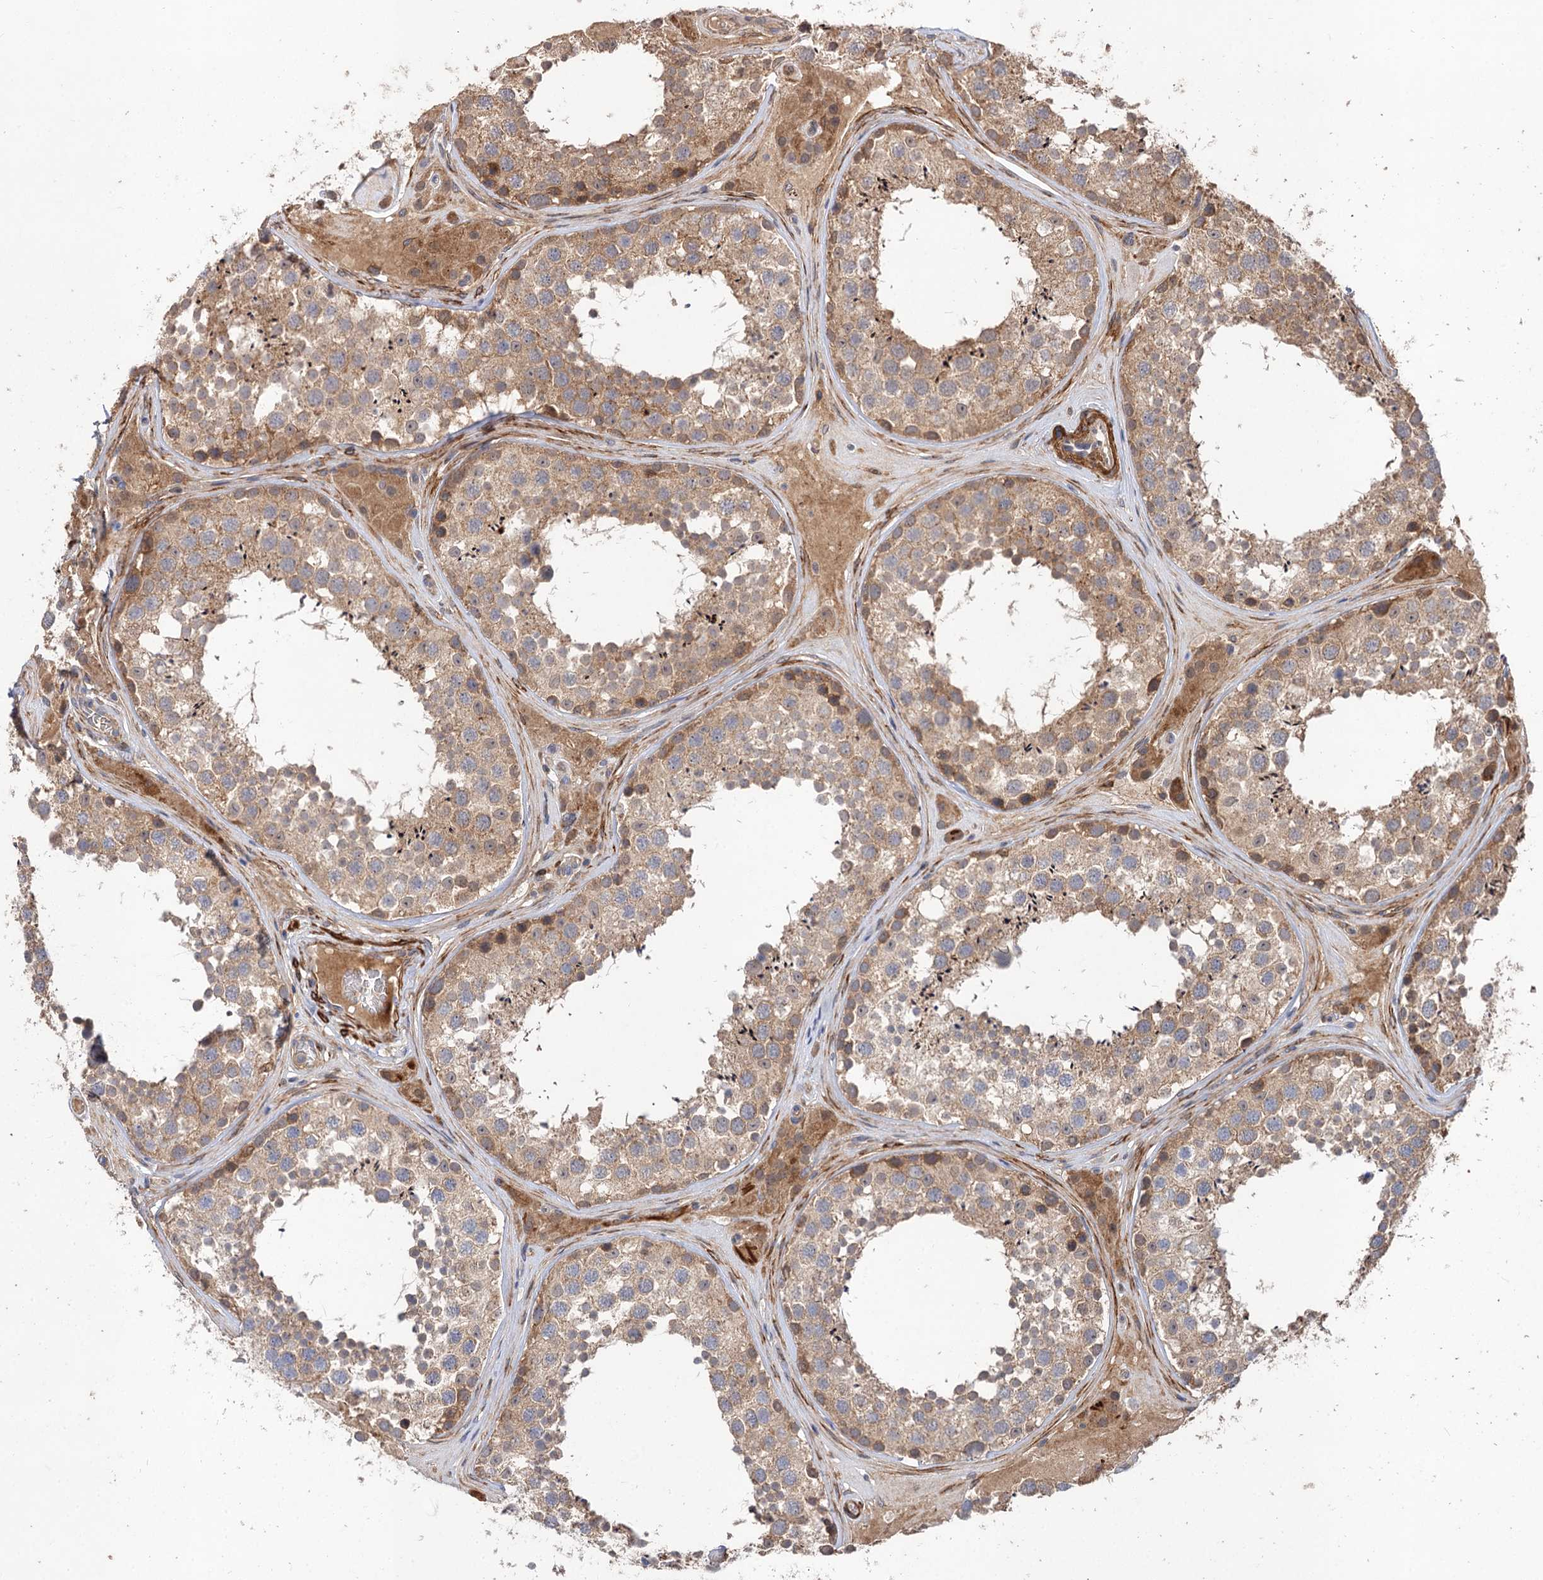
{"staining": {"intensity": "moderate", "quantity": ">75%", "location": "cytoplasmic/membranous"}, "tissue": "testis", "cell_type": "Cells in seminiferous ducts", "image_type": "normal", "snomed": [{"axis": "morphology", "description": "Normal tissue, NOS"}, {"axis": "topography", "description": "Testis"}], "caption": "The histopathology image demonstrates a brown stain indicating the presence of a protein in the cytoplasmic/membranous of cells in seminiferous ducts in testis. Using DAB (3,3'-diaminobenzidine) (brown) and hematoxylin (blue) stains, captured at high magnification using brightfield microscopy.", "gene": "FBXW8", "patient": {"sex": "male", "age": 46}}